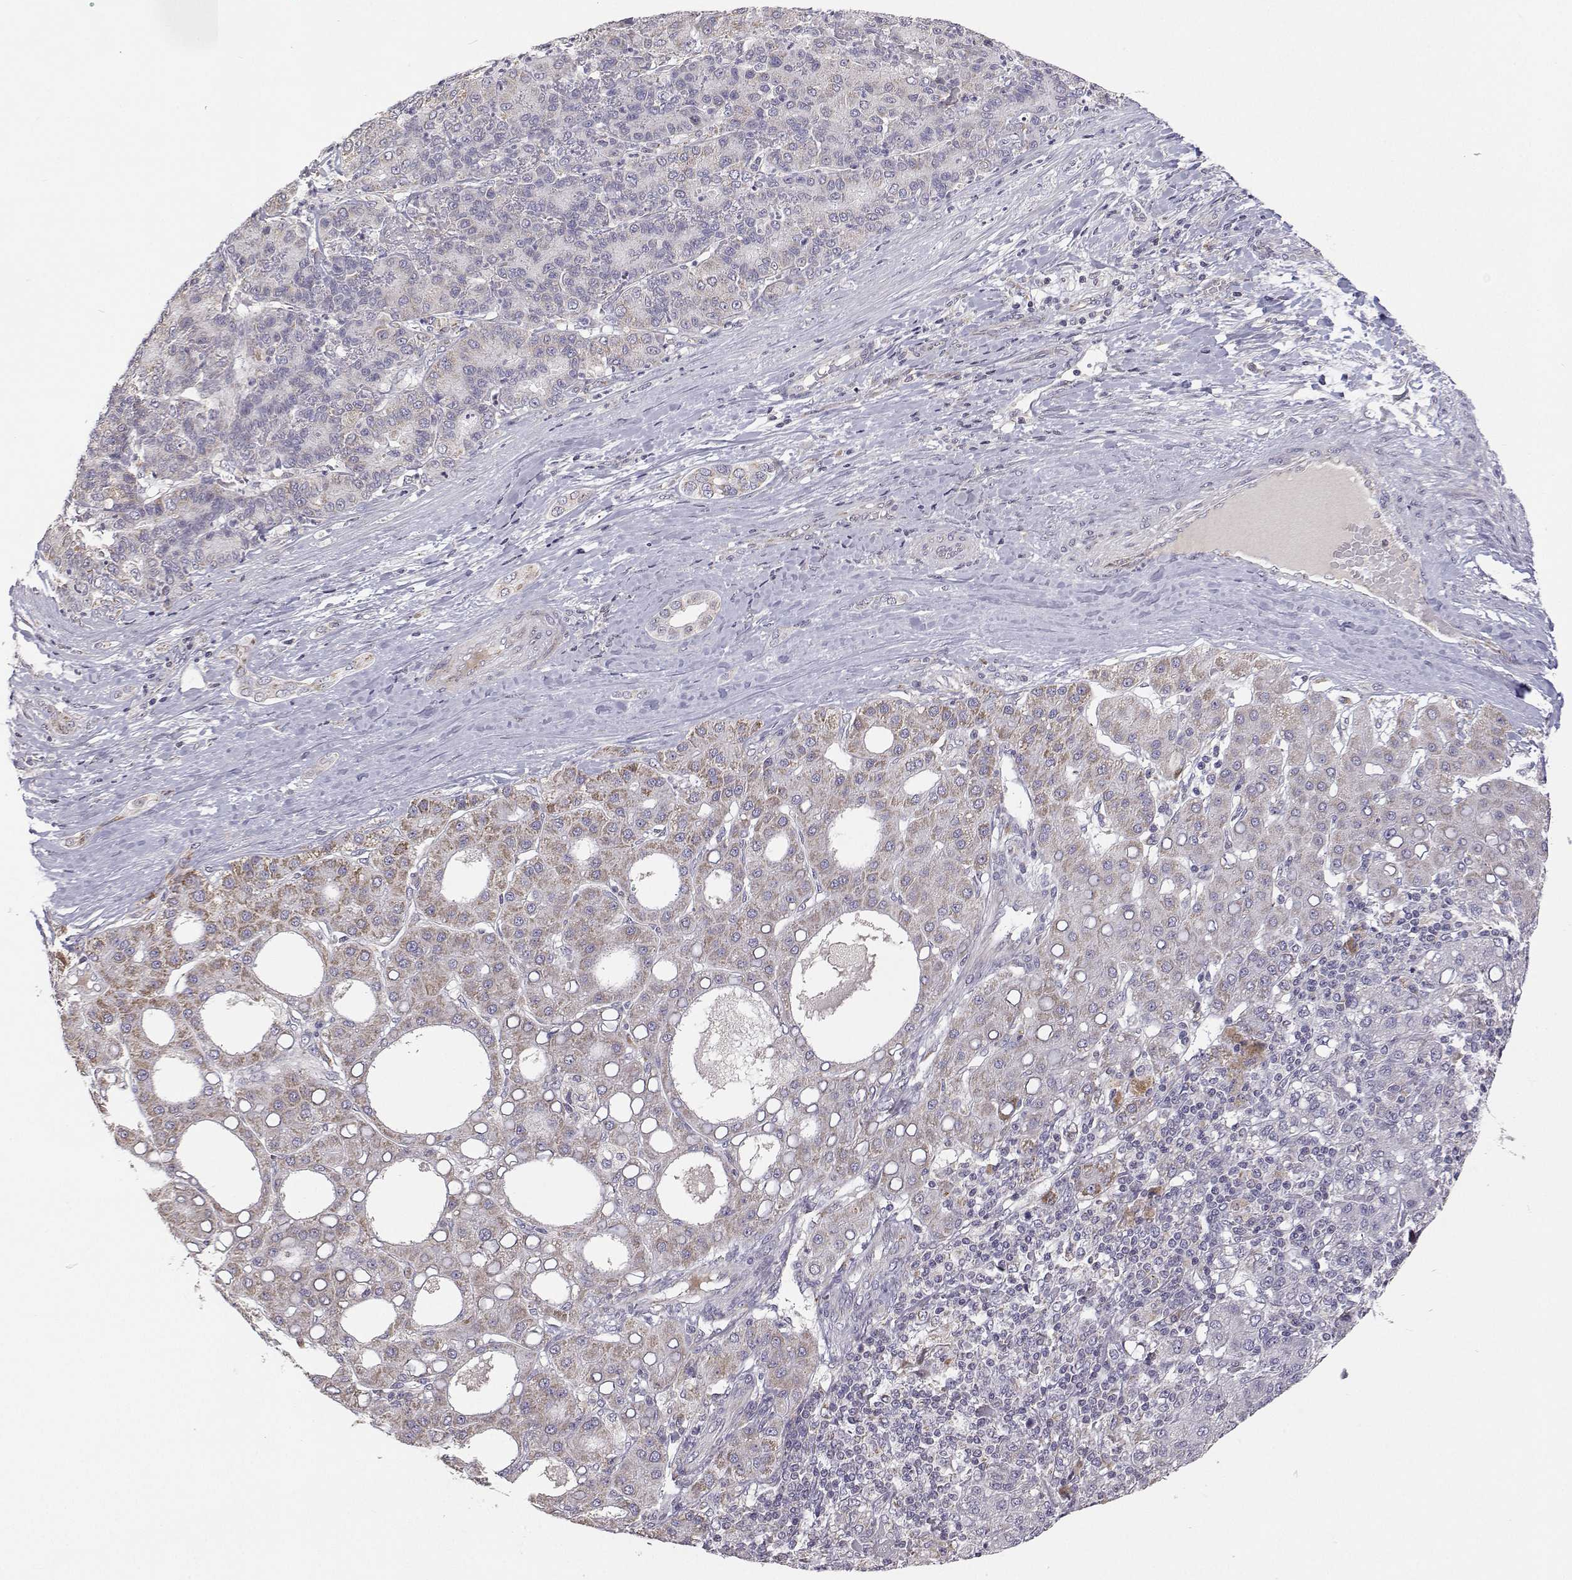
{"staining": {"intensity": "weak", "quantity": "<25%", "location": "cytoplasmic/membranous"}, "tissue": "liver cancer", "cell_type": "Tumor cells", "image_type": "cancer", "snomed": [{"axis": "morphology", "description": "Carcinoma, Hepatocellular, NOS"}, {"axis": "topography", "description": "Liver"}], "caption": "DAB immunohistochemical staining of liver cancer shows no significant staining in tumor cells.", "gene": "MRPL3", "patient": {"sex": "male", "age": 65}}